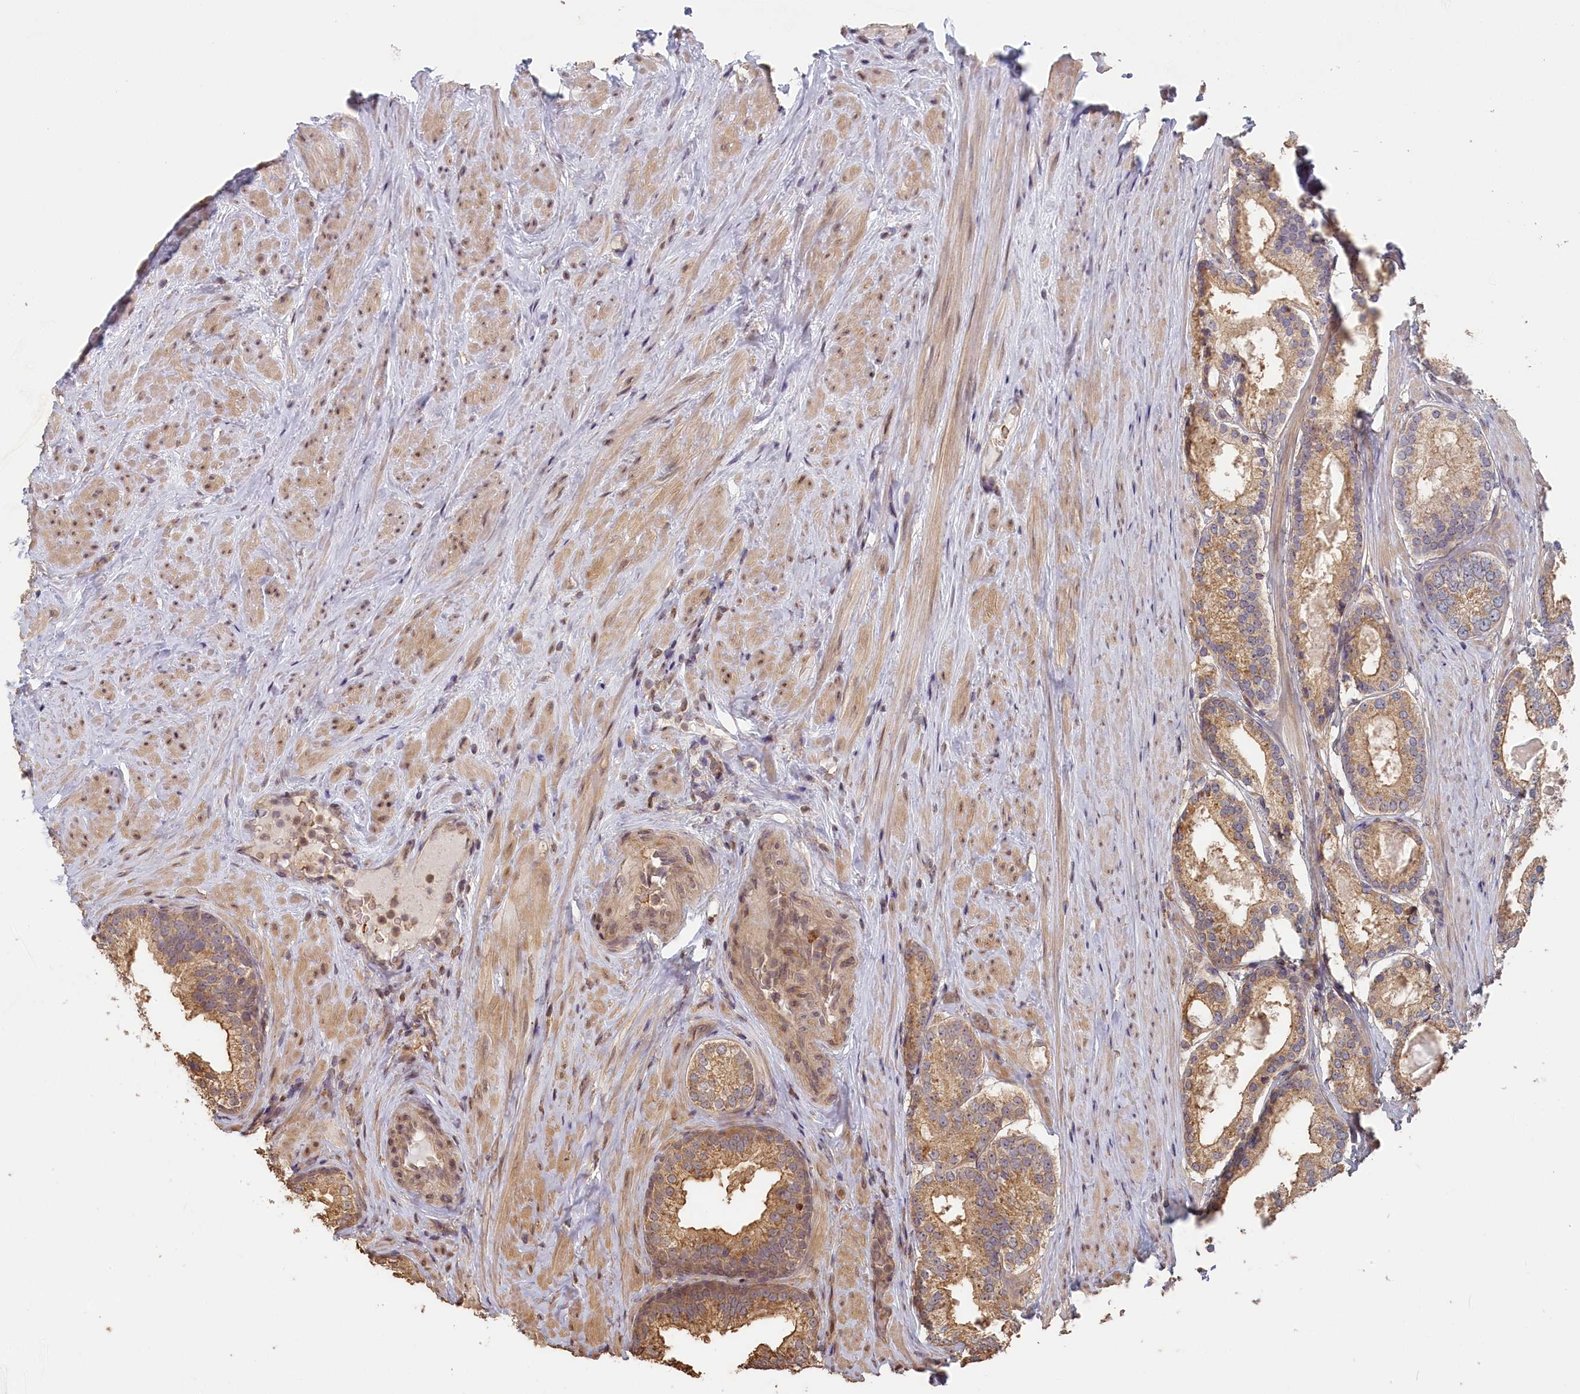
{"staining": {"intensity": "moderate", "quantity": ">75%", "location": "cytoplasmic/membranous"}, "tissue": "prostate cancer", "cell_type": "Tumor cells", "image_type": "cancer", "snomed": [{"axis": "morphology", "description": "Adenocarcinoma, Low grade"}, {"axis": "topography", "description": "Prostate"}], "caption": "There is medium levels of moderate cytoplasmic/membranous staining in tumor cells of prostate cancer, as demonstrated by immunohistochemical staining (brown color).", "gene": "STX16", "patient": {"sex": "male", "age": 68}}